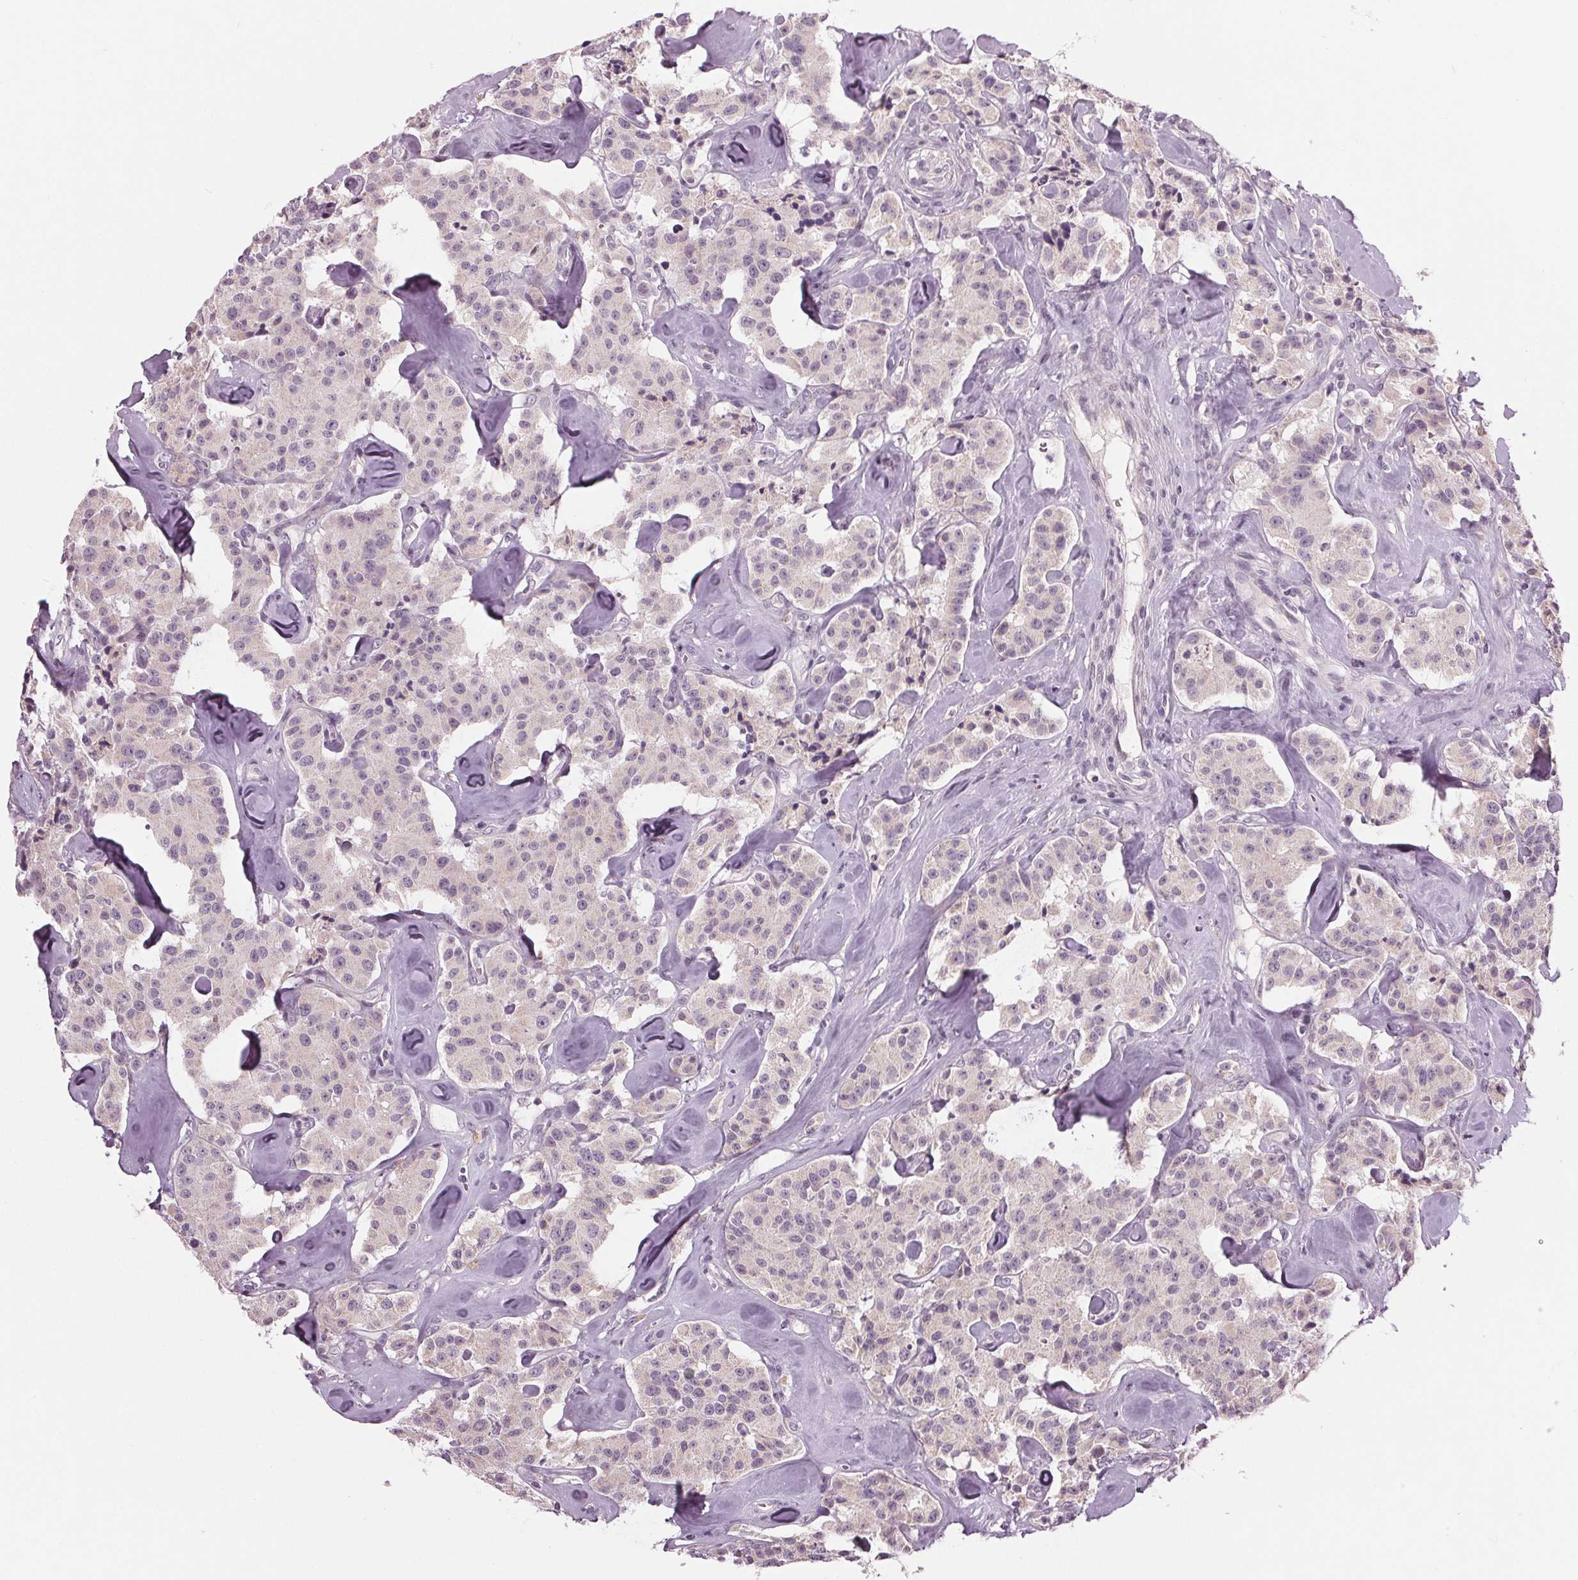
{"staining": {"intensity": "negative", "quantity": "none", "location": "none"}, "tissue": "carcinoid", "cell_type": "Tumor cells", "image_type": "cancer", "snomed": [{"axis": "morphology", "description": "Carcinoid, malignant, NOS"}, {"axis": "topography", "description": "Pancreas"}], "caption": "DAB immunohistochemical staining of human carcinoid reveals no significant expression in tumor cells.", "gene": "ZNF605", "patient": {"sex": "male", "age": 41}}